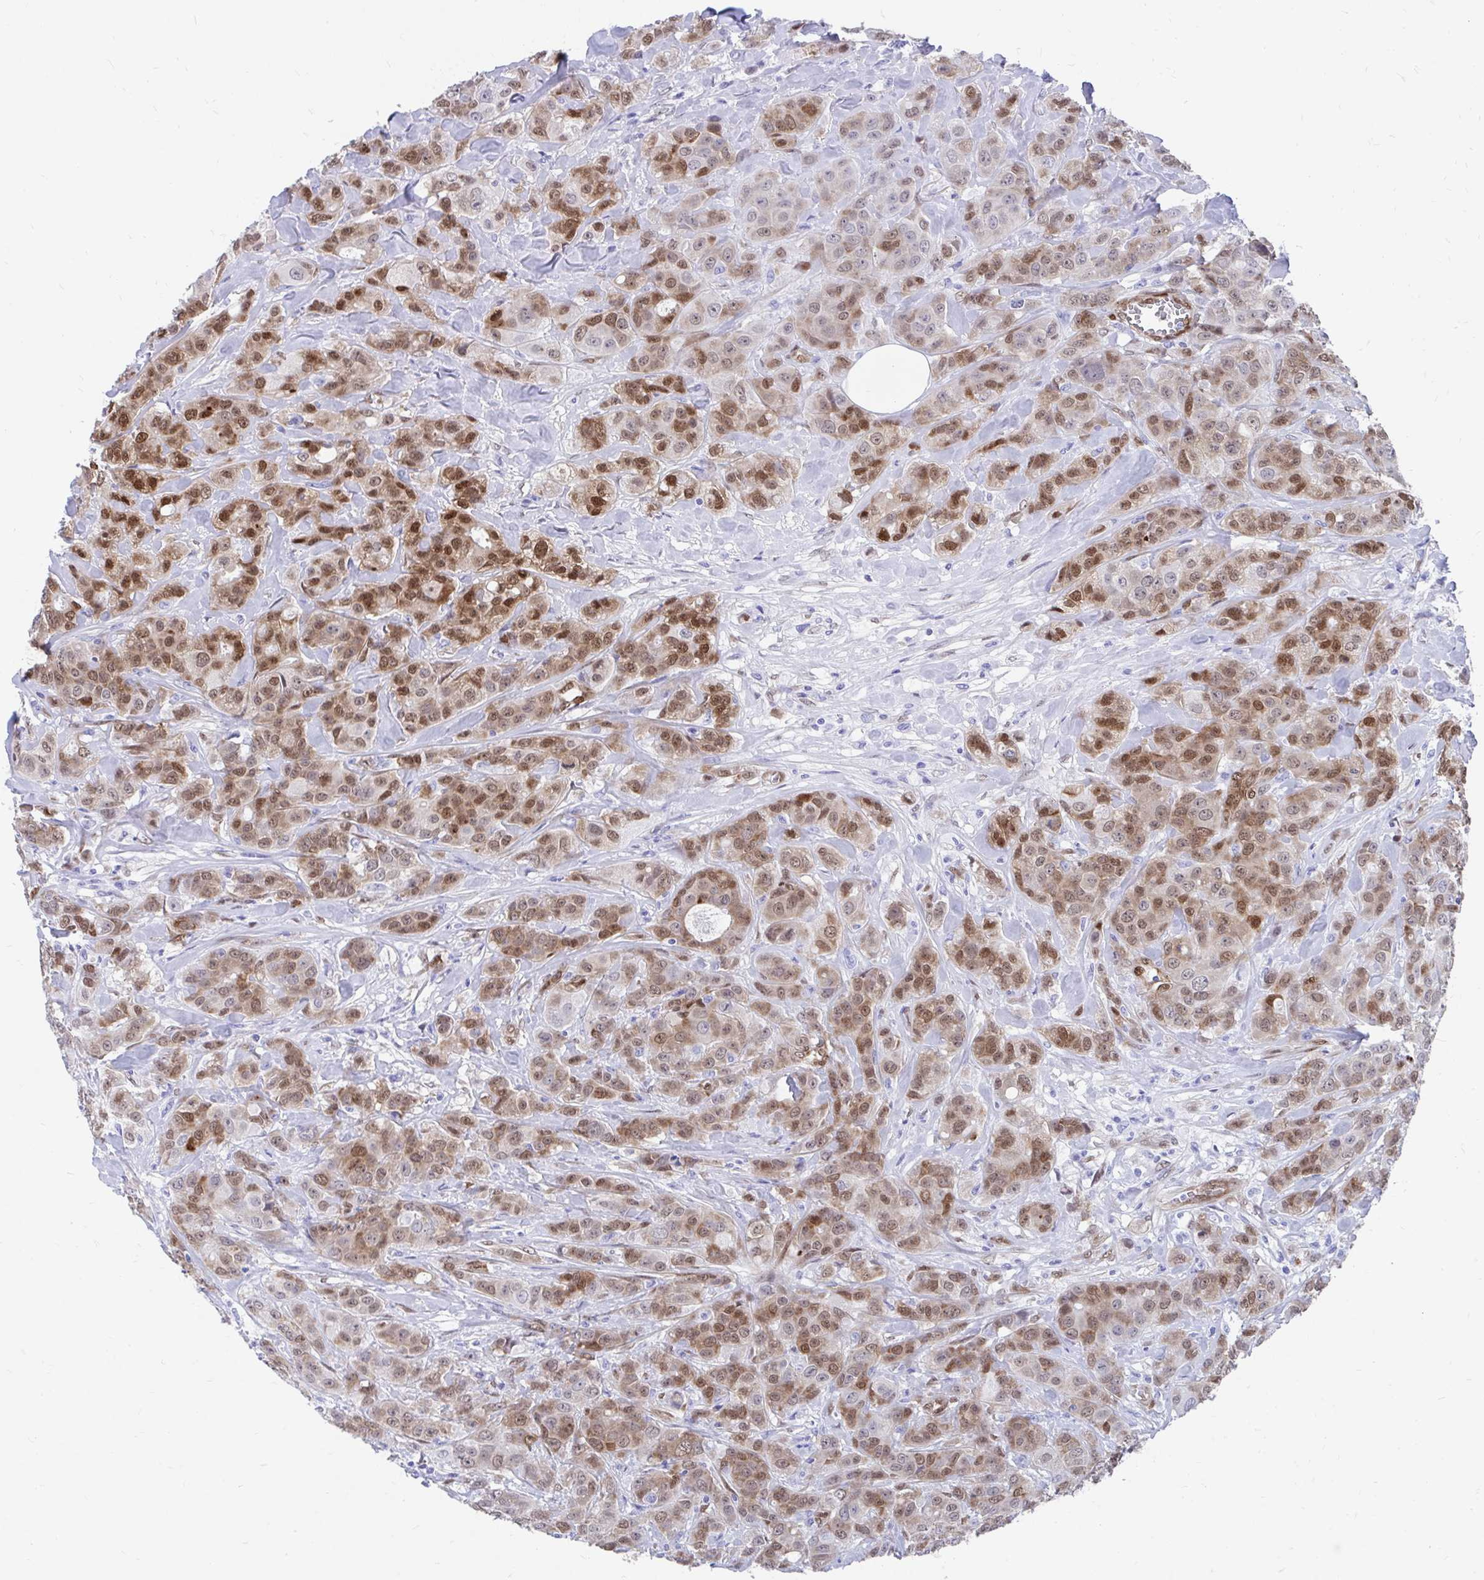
{"staining": {"intensity": "moderate", "quantity": "25%-75%", "location": "cytoplasmic/membranous,nuclear"}, "tissue": "breast cancer", "cell_type": "Tumor cells", "image_type": "cancer", "snomed": [{"axis": "morphology", "description": "Normal tissue, NOS"}, {"axis": "morphology", "description": "Duct carcinoma"}, {"axis": "topography", "description": "Breast"}], "caption": "A medium amount of moderate cytoplasmic/membranous and nuclear staining is appreciated in about 25%-75% of tumor cells in intraductal carcinoma (breast) tissue.", "gene": "RBPMS", "patient": {"sex": "female", "age": 43}}